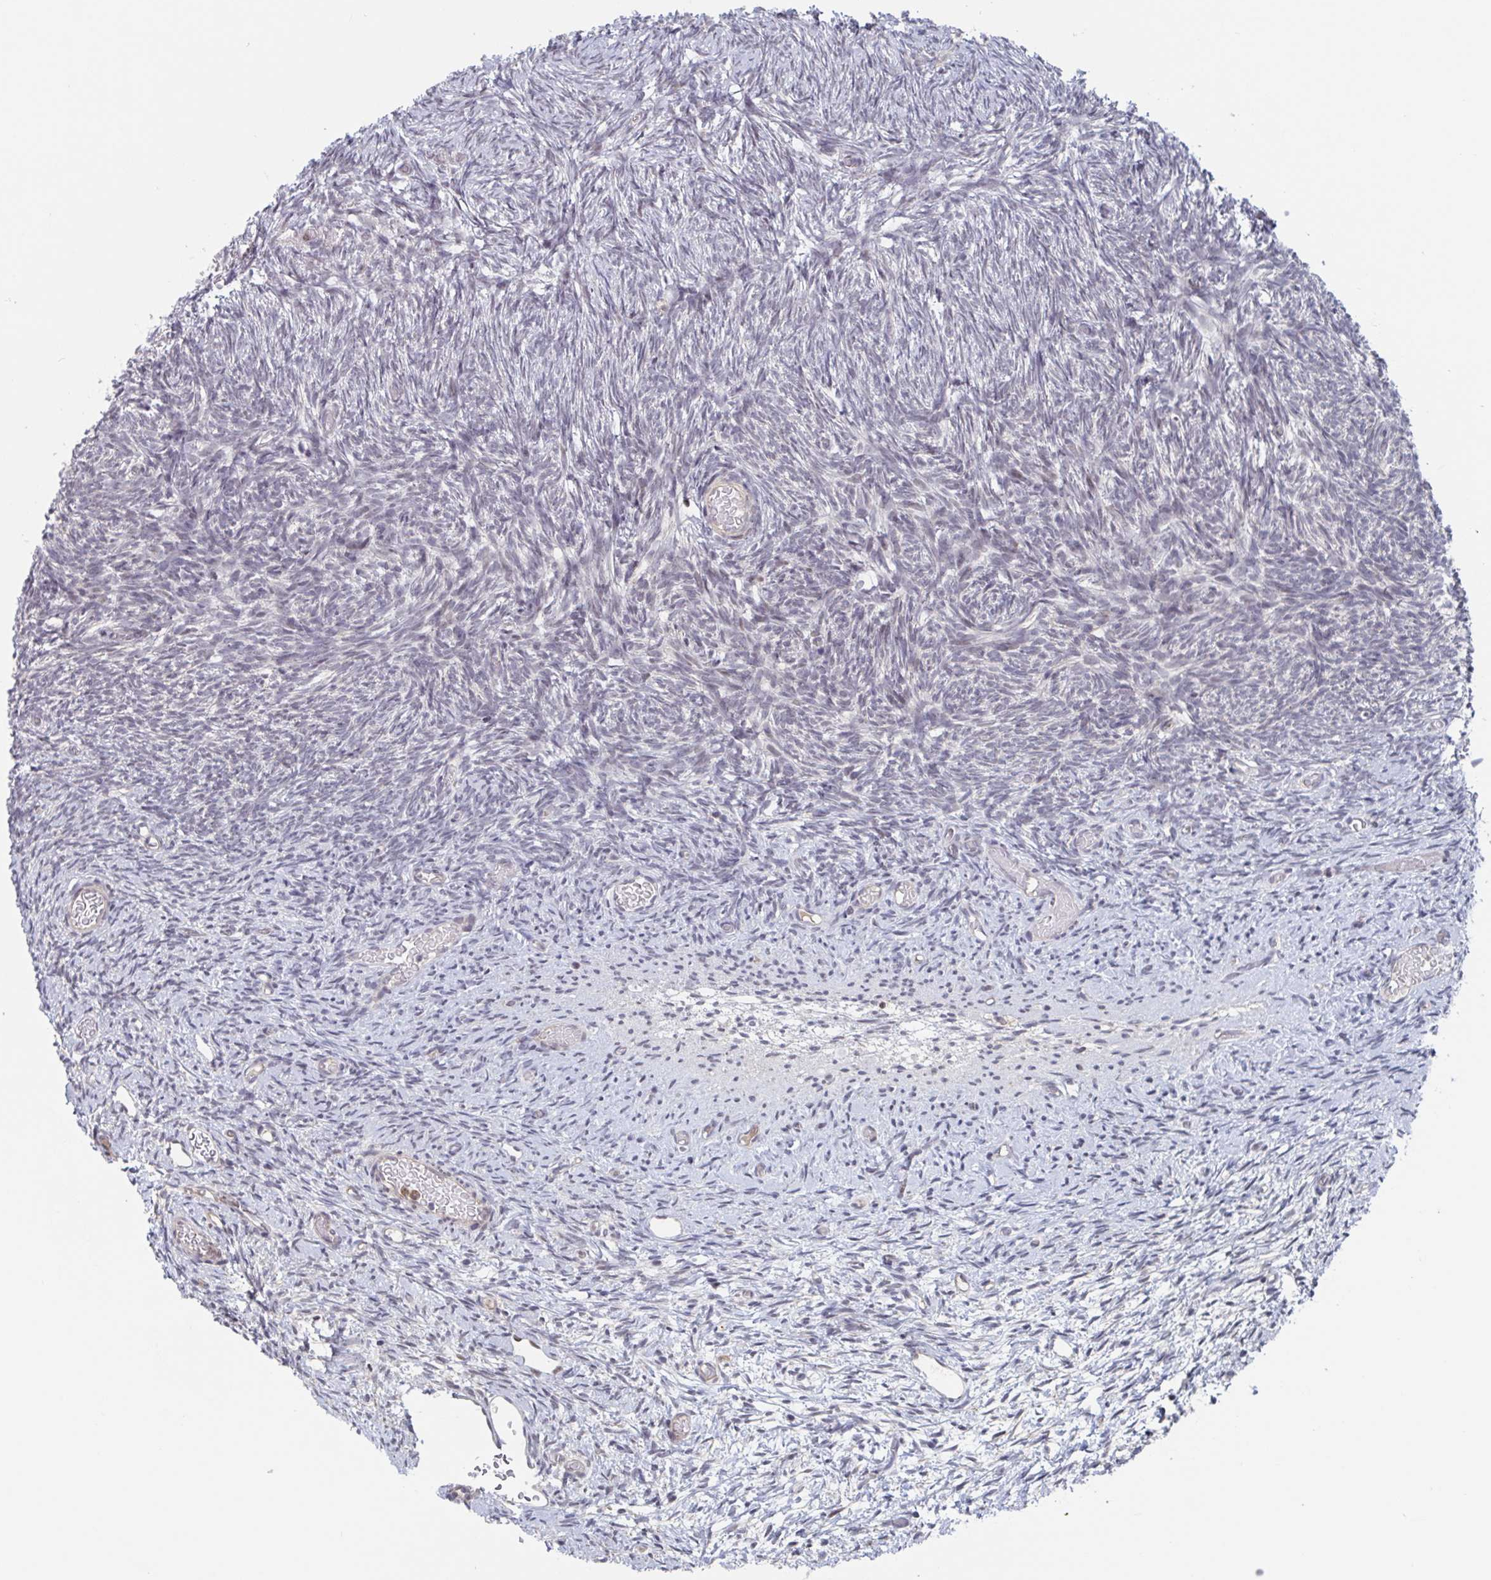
{"staining": {"intensity": "weak", "quantity": "<25%", "location": "cytoplasmic/membranous"}, "tissue": "ovary", "cell_type": "Follicle cells", "image_type": "normal", "snomed": [{"axis": "morphology", "description": "Normal tissue, NOS"}, {"axis": "topography", "description": "Ovary"}], "caption": "The photomicrograph exhibits no staining of follicle cells in unremarkable ovary.", "gene": "RNF212", "patient": {"sex": "female", "age": 39}}